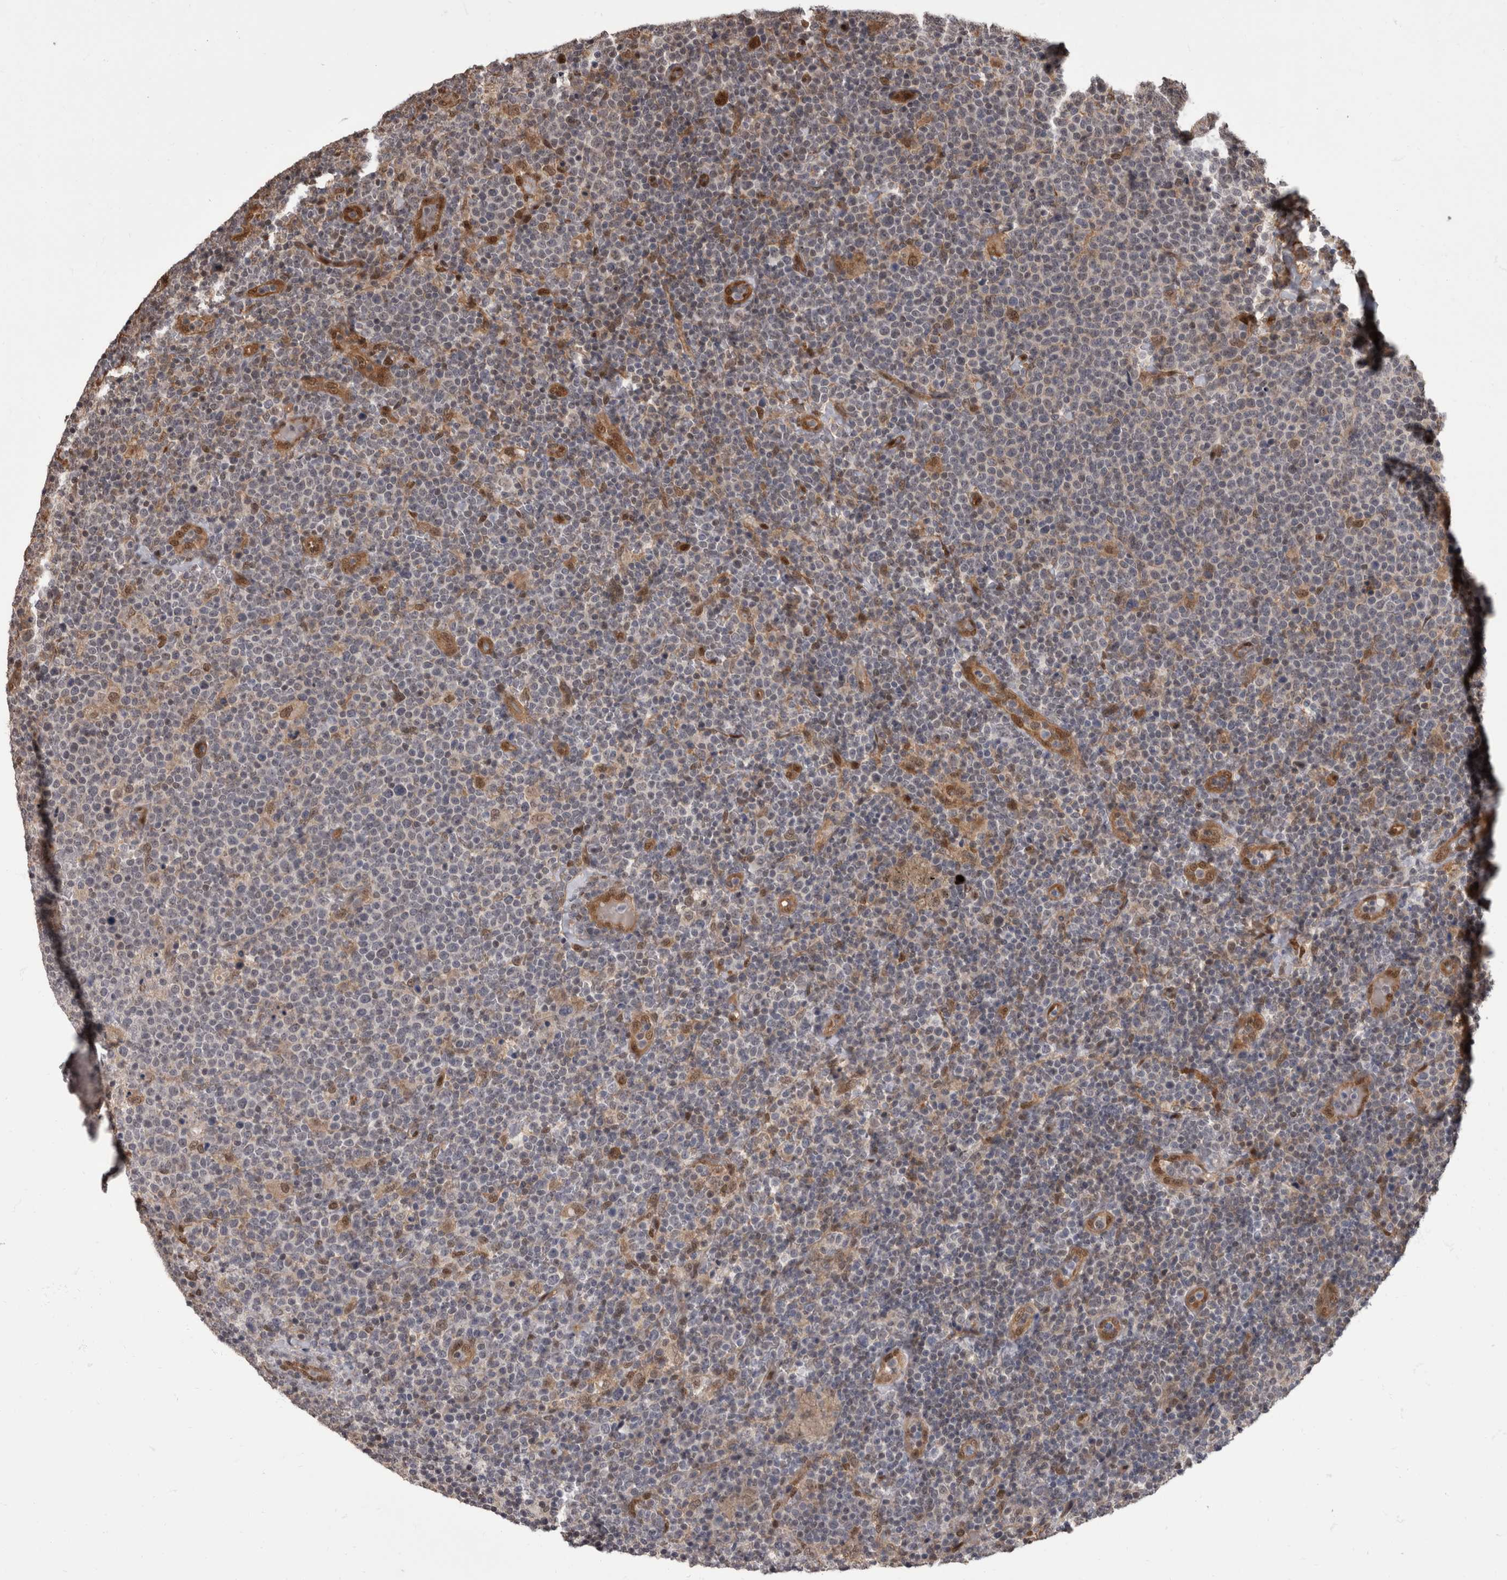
{"staining": {"intensity": "moderate", "quantity": "<25%", "location": "nuclear"}, "tissue": "lymphoma", "cell_type": "Tumor cells", "image_type": "cancer", "snomed": [{"axis": "morphology", "description": "Malignant lymphoma, non-Hodgkin's type, High grade"}, {"axis": "topography", "description": "Lymph node"}], "caption": "Human high-grade malignant lymphoma, non-Hodgkin's type stained with a brown dye shows moderate nuclear positive positivity in approximately <25% of tumor cells.", "gene": "AKT3", "patient": {"sex": "male", "age": 61}}